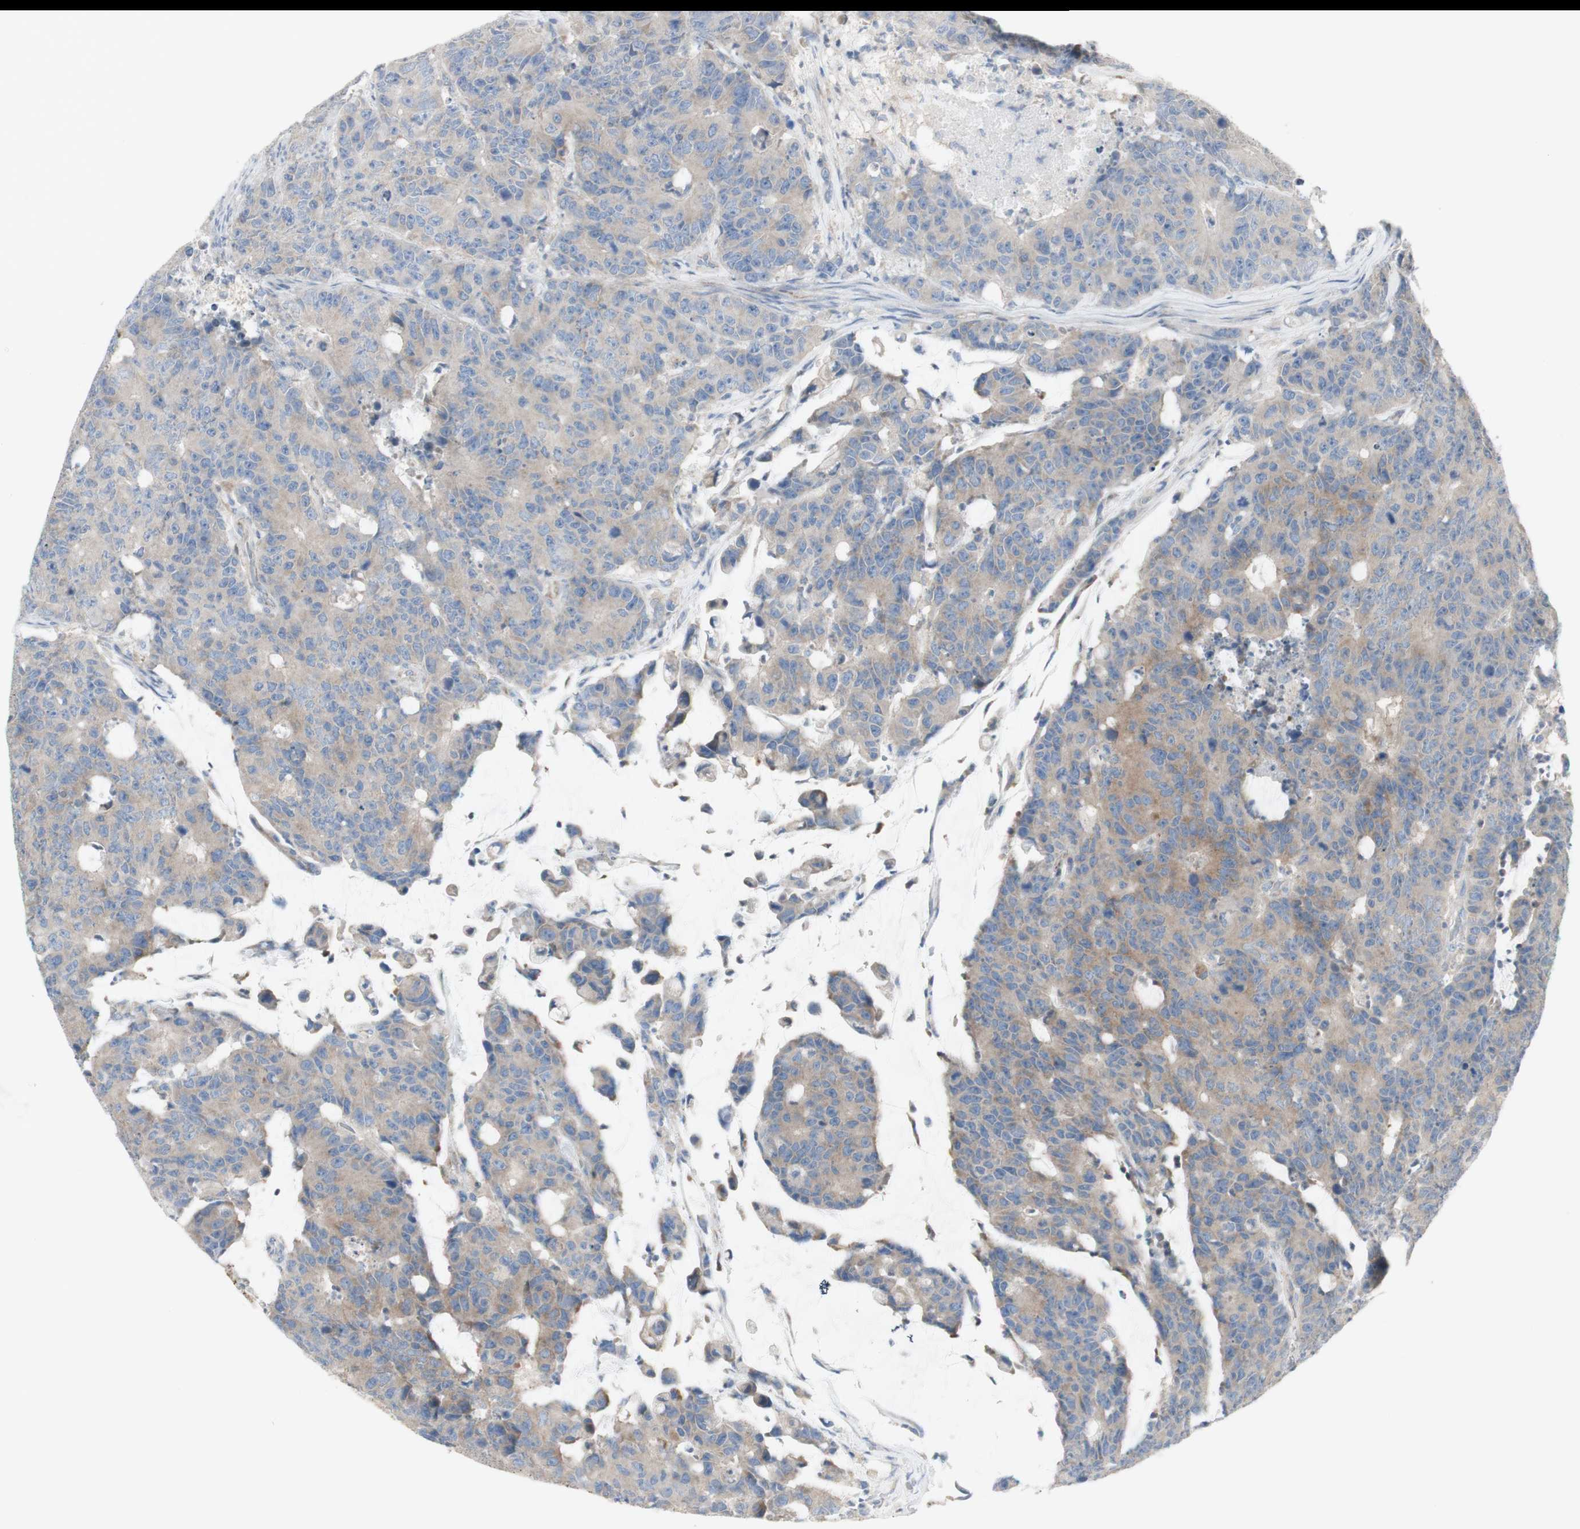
{"staining": {"intensity": "weak", "quantity": "<25%", "location": "cytoplasmic/membranous"}, "tissue": "colorectal cancer", "cell_type": "Tumor cells", "image_type": "cancer", "snomed": [{"axis": "morphology", "description": "Adenocarcinoma, NOS"}, {"axis": "topography", "description": "Colon"}], "caption": "IHC histopathology image of neoplastic tissue: colorectal adenocarcinoma stained with DAB shows no significant protein positivity in tumor cells.", "gene": "C3orf52", "patient": {"sex": "female", "age": 86}}